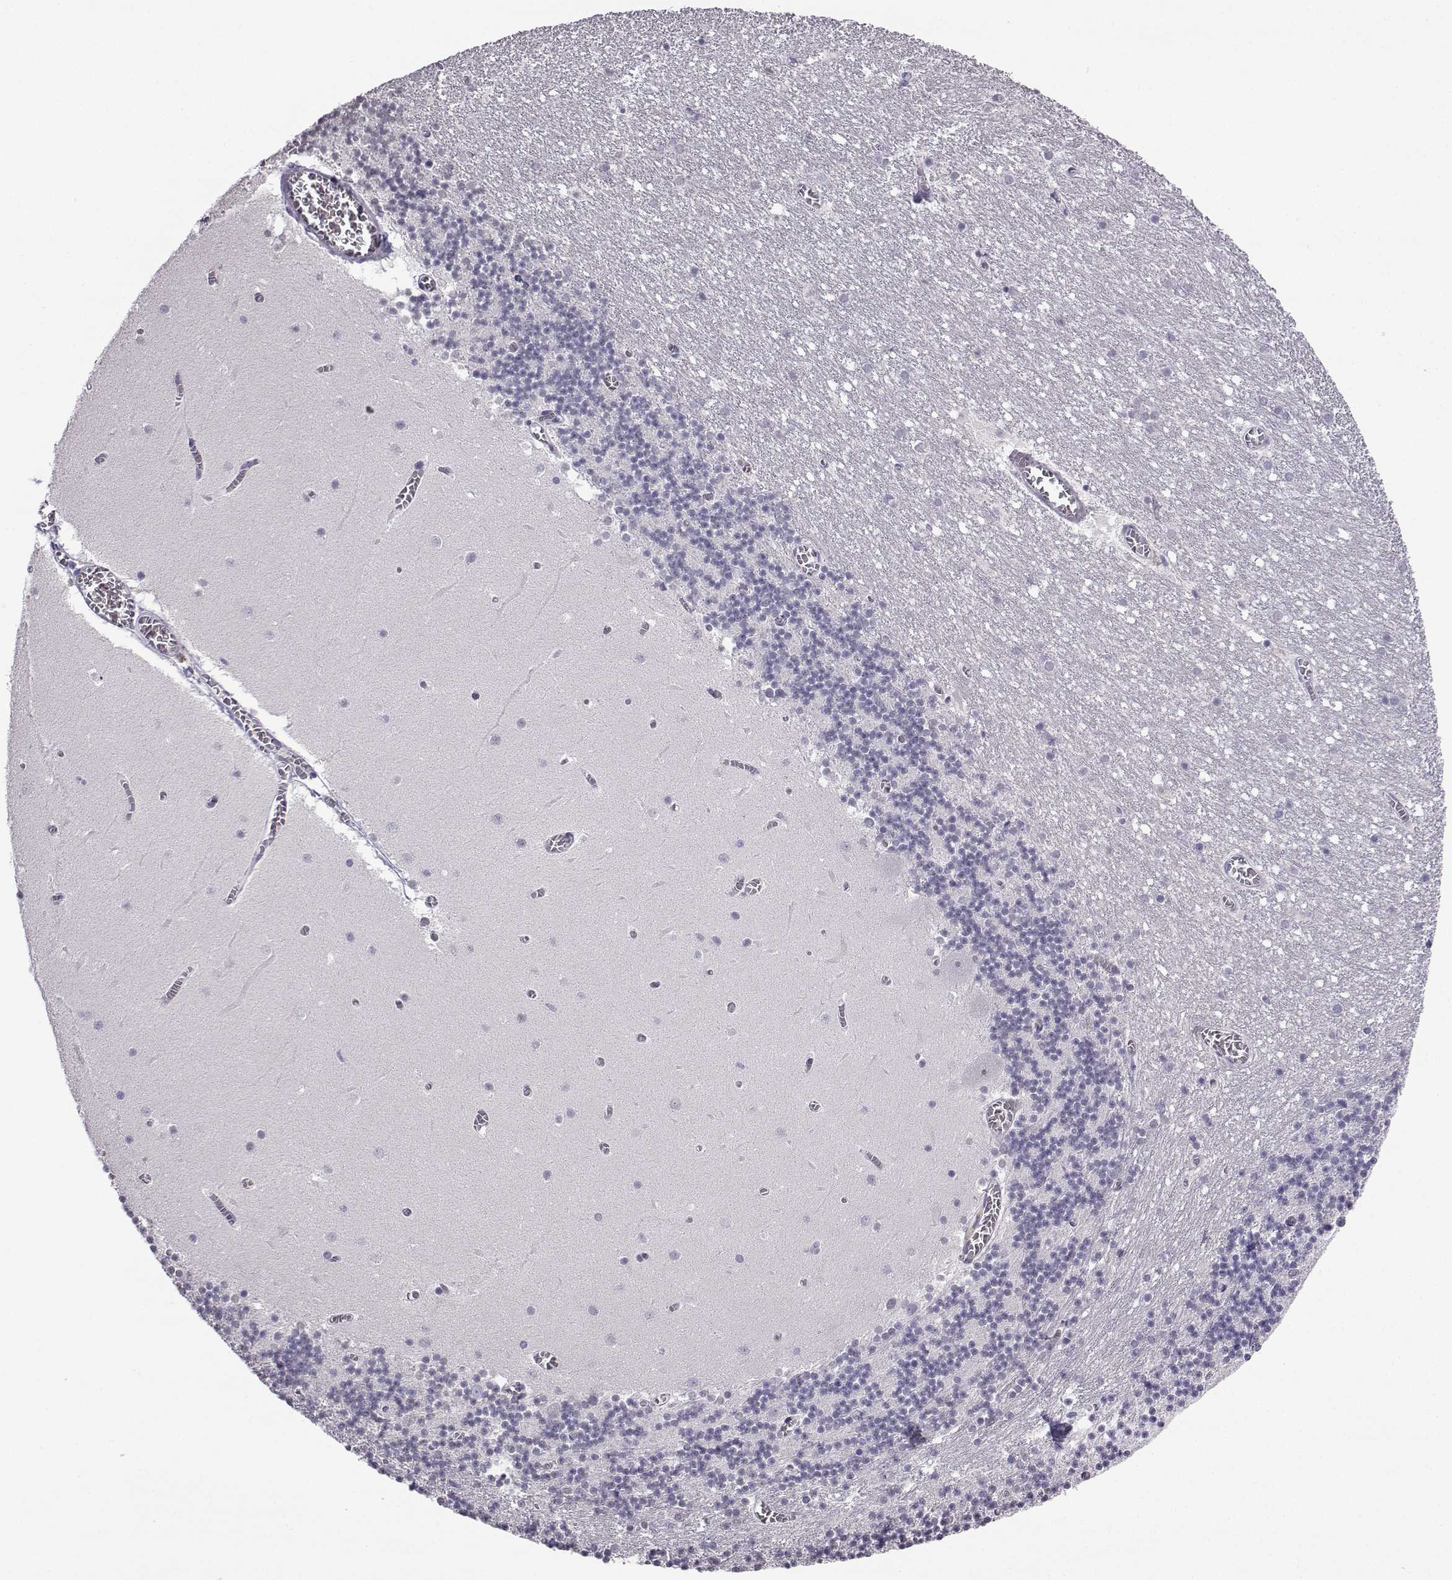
{"staining": {"intensity": "negative", "quantity": "none", "location": "none"}, "tissue": "cerebellum", "cell_type": "Cells in granular layer", "image_type": "normal", "snomed": [{"axis": "morphology", "description": "Normal tissue, NOS"}, {"axis": "topography", "description": "Cerebellum"}], "caption": "High magnification brightfield microscopy of normal cerebellum stained with DAB (3,3'-diaminobenzidine) (brown) and counterstained with hematoxylin (blue): cells in granular layer show no significant positivity. (DAB (3,3'-diaminobenzidine) immunohistochemistry (IHC) with hematoxylin counter stain).", "gene": "CFAP70", "patient": {"sex": "female", "age": 28}}